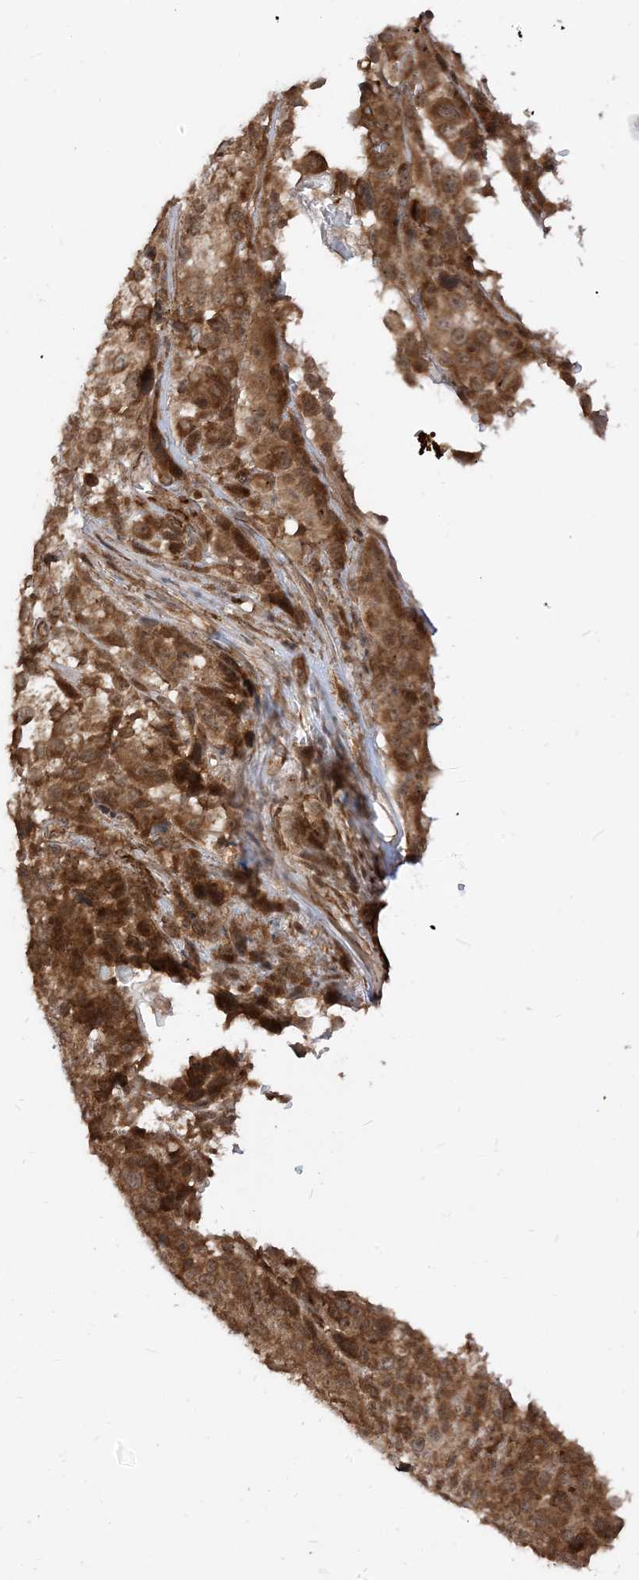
{"staining": {"intensity": "strong", "quantity": ">75%", "location": "cytoplasmic/membranous"}, "tissue": "melanoma", "cell_type": "Tumor cells", "image_type": "cancer", "snomed": [{"axis": "morphology", "description": "Malignant melanoma, NOS"}, {"axis": "topography", "description": "Skin"}], "caption": "This photomicrograph shows immunohistochemistry (IHC) staining of human melanoma, with high strong cytoplasmic/membranous staining in approximately >75% of tumor cells.", "gene": "TBCC", "patient": {"sex": "male", "age": 53}}